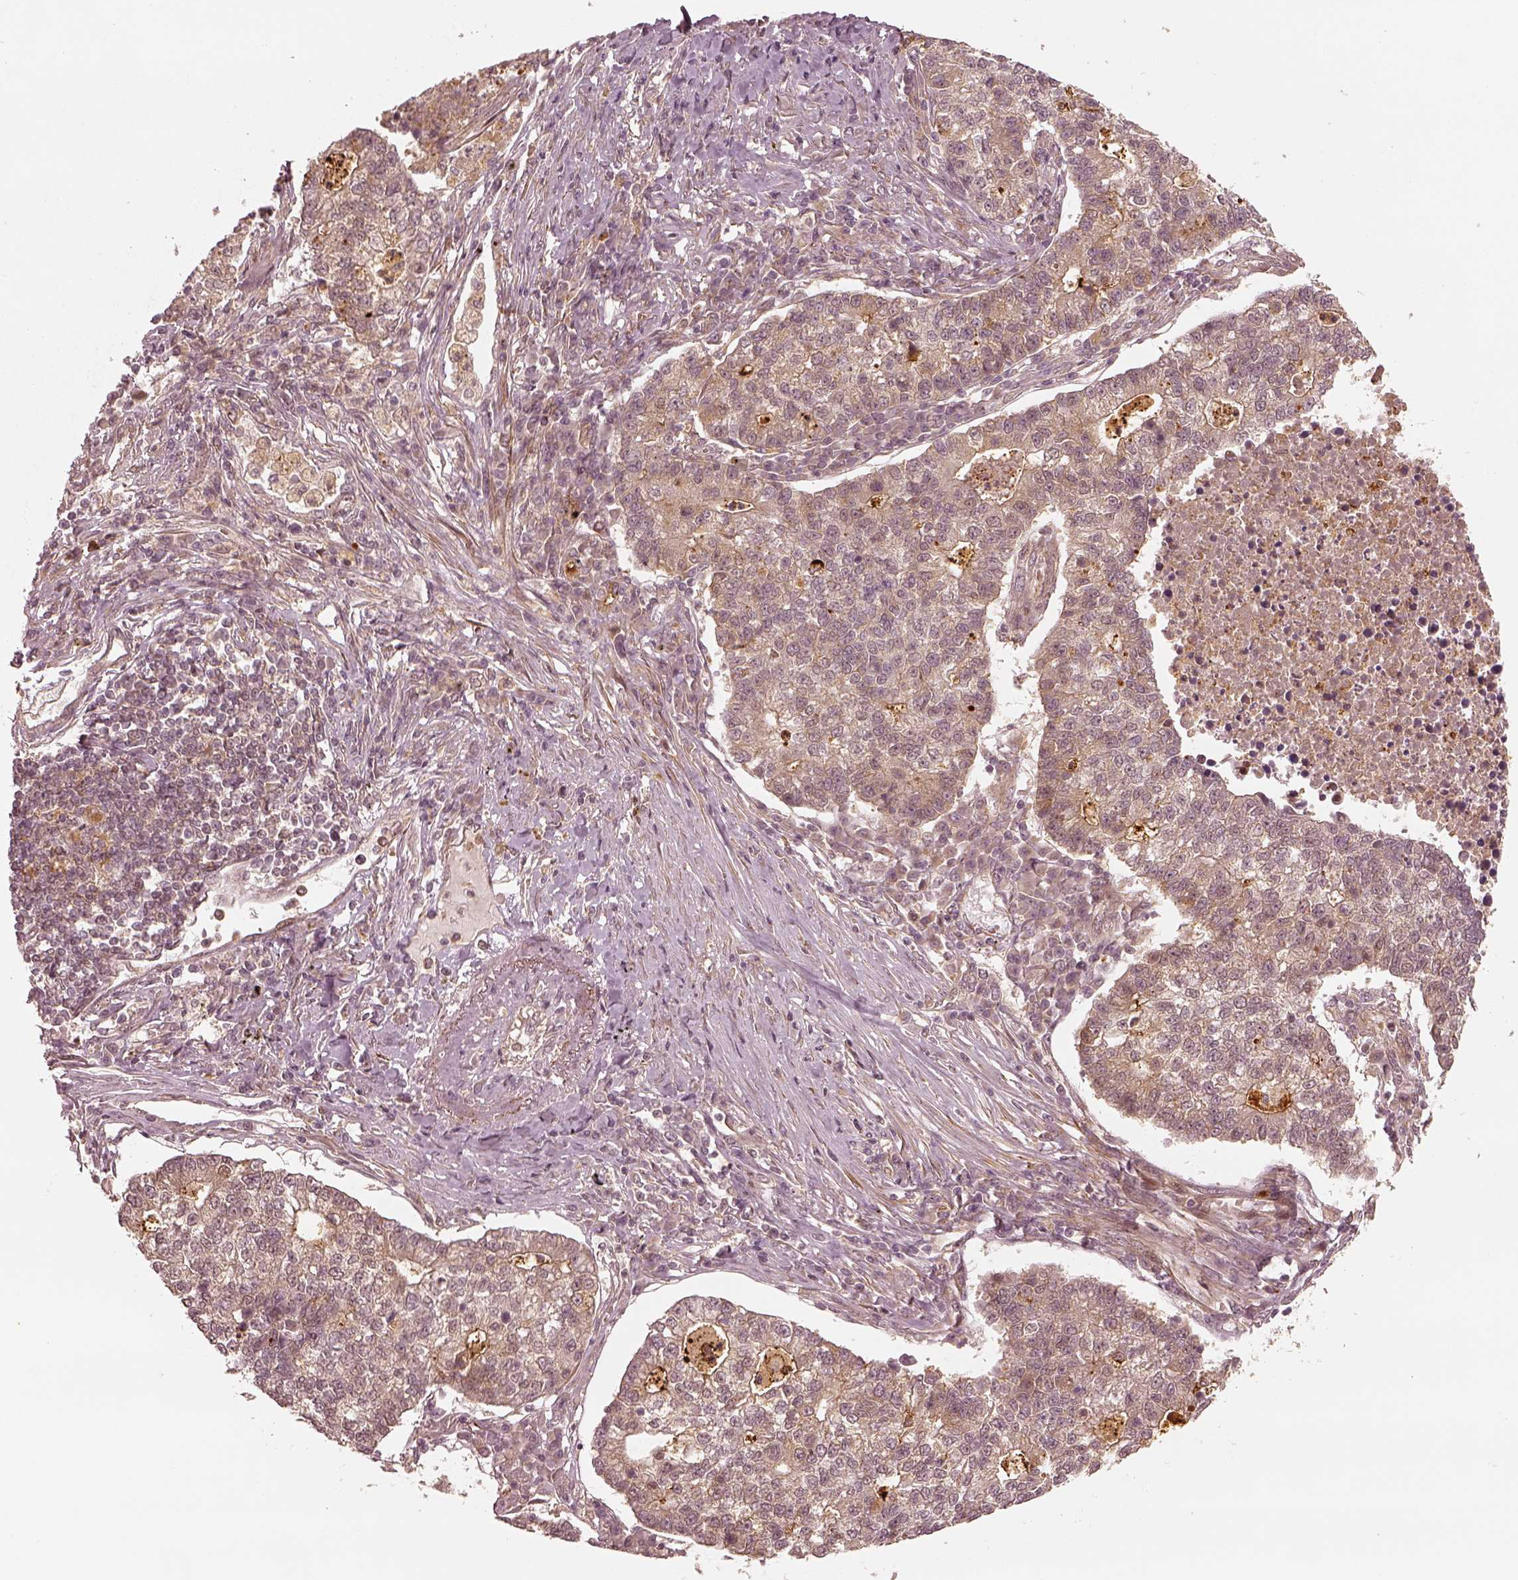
{"staining": {"intensity": "weak", "quantity": "25%-75%", "location": "cytoplasmic/membranous"}, "tissue": "lung cancer", "cell_type": "Tumor cells", "image_type": "cancer", "snomed": [{"axis": "morphology", "description": "Adenocarcinoma, NOS"}, {"axis": "topography", "description": "Lung"}], "caption": "The histopathology image reveals a brown stain indicating the presence of a protein in the cytoplasmic/membranous of tumor cells in lung cancer (adenocarcinoma).", "gene": "SLC12A9", "patient": {"sex": "male", "age": 57}}